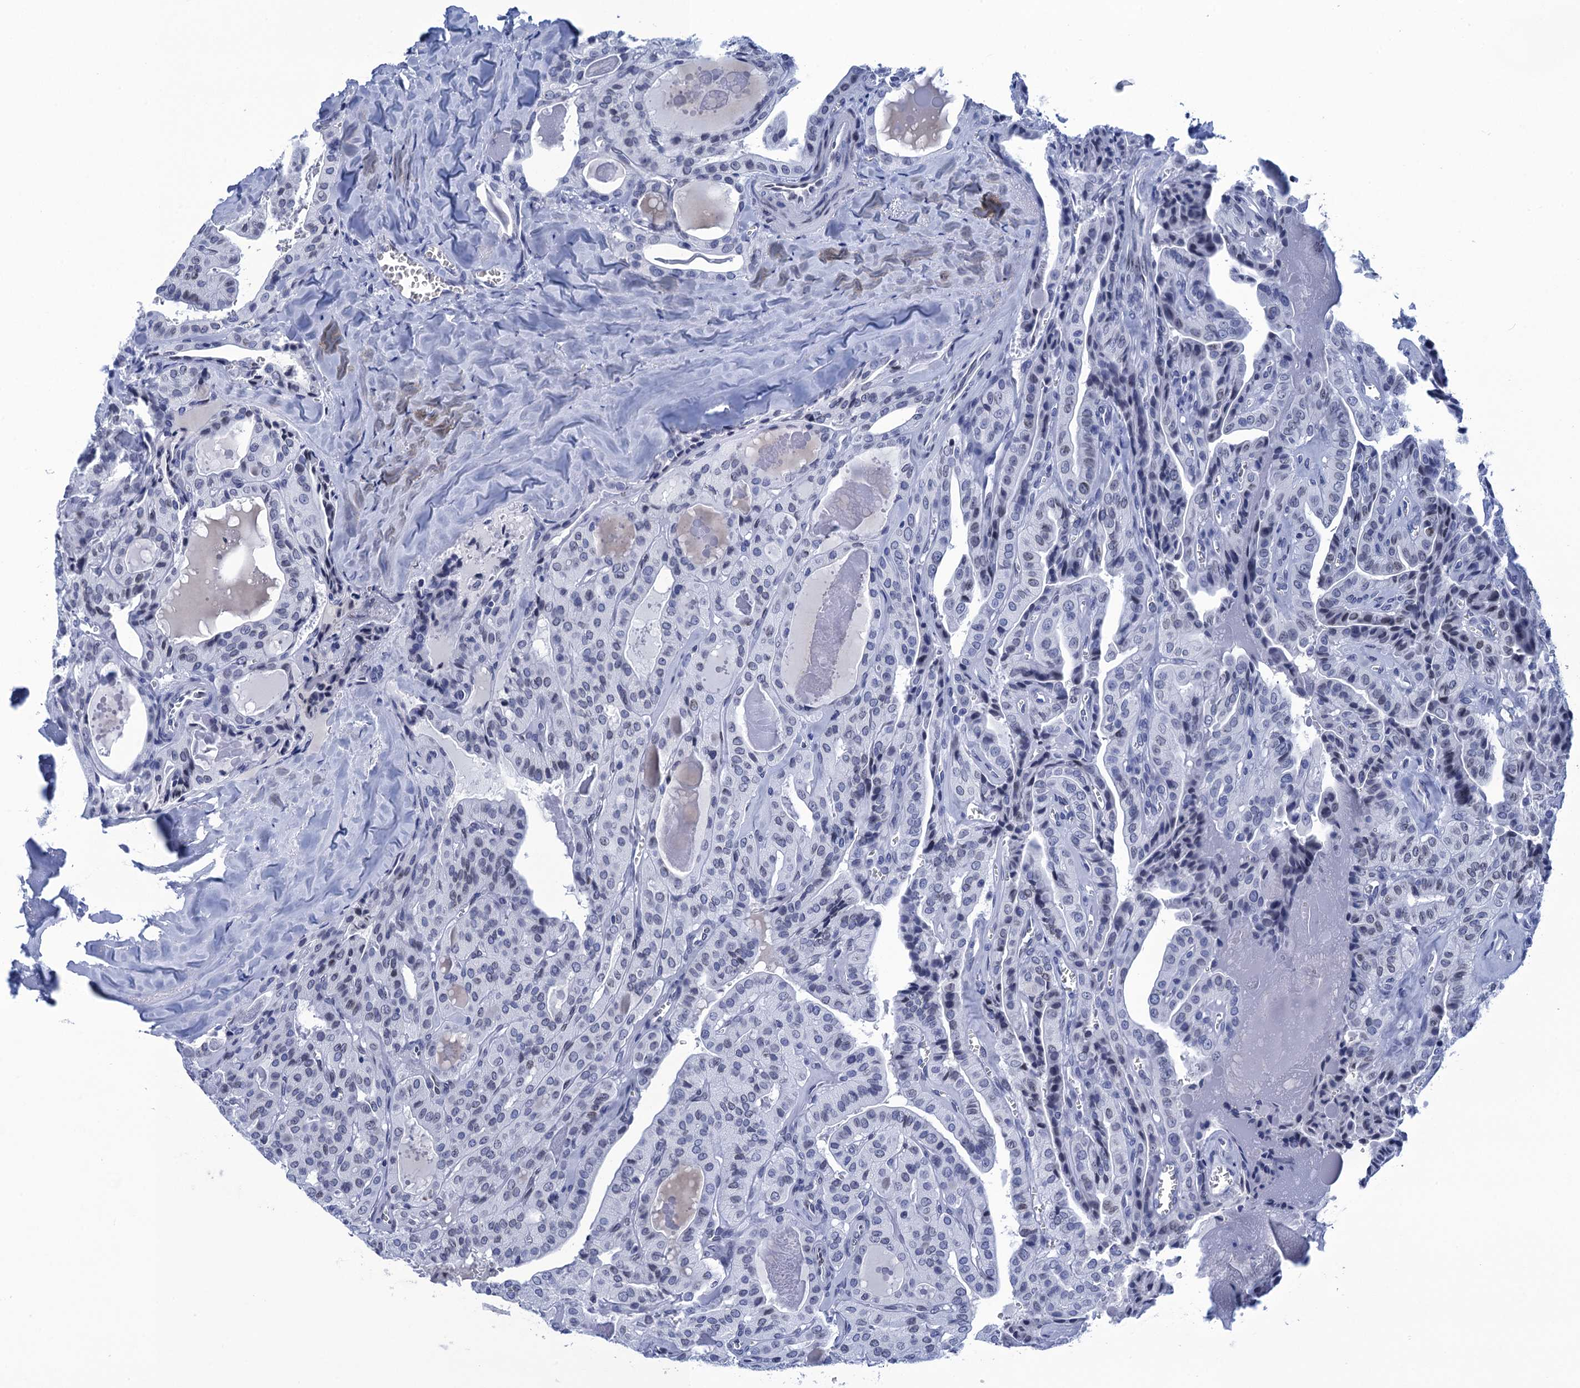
{"staining": {"intensity": "negative", "quantity": "none", "location": "none"}, "tissue": "thyroid cancer", "cell_type": "Tumor cells", "image_type": "cancer", "snomed": [{"axis": "morphology", "description": "Papillary adenocarcinoma, NOS"}, {"axis": "topography", "description": "Thyroid gland"}], "caption": "A micrograph of thyroid cancer (papillary adenocarcinoma) stained for a protein displays no brown staining in tumor cells. (Immunohistochemistry, brightfield microscopy, high magnification).", "gene": "METTL25", "patient": {"sex": "male", "age": 52}}